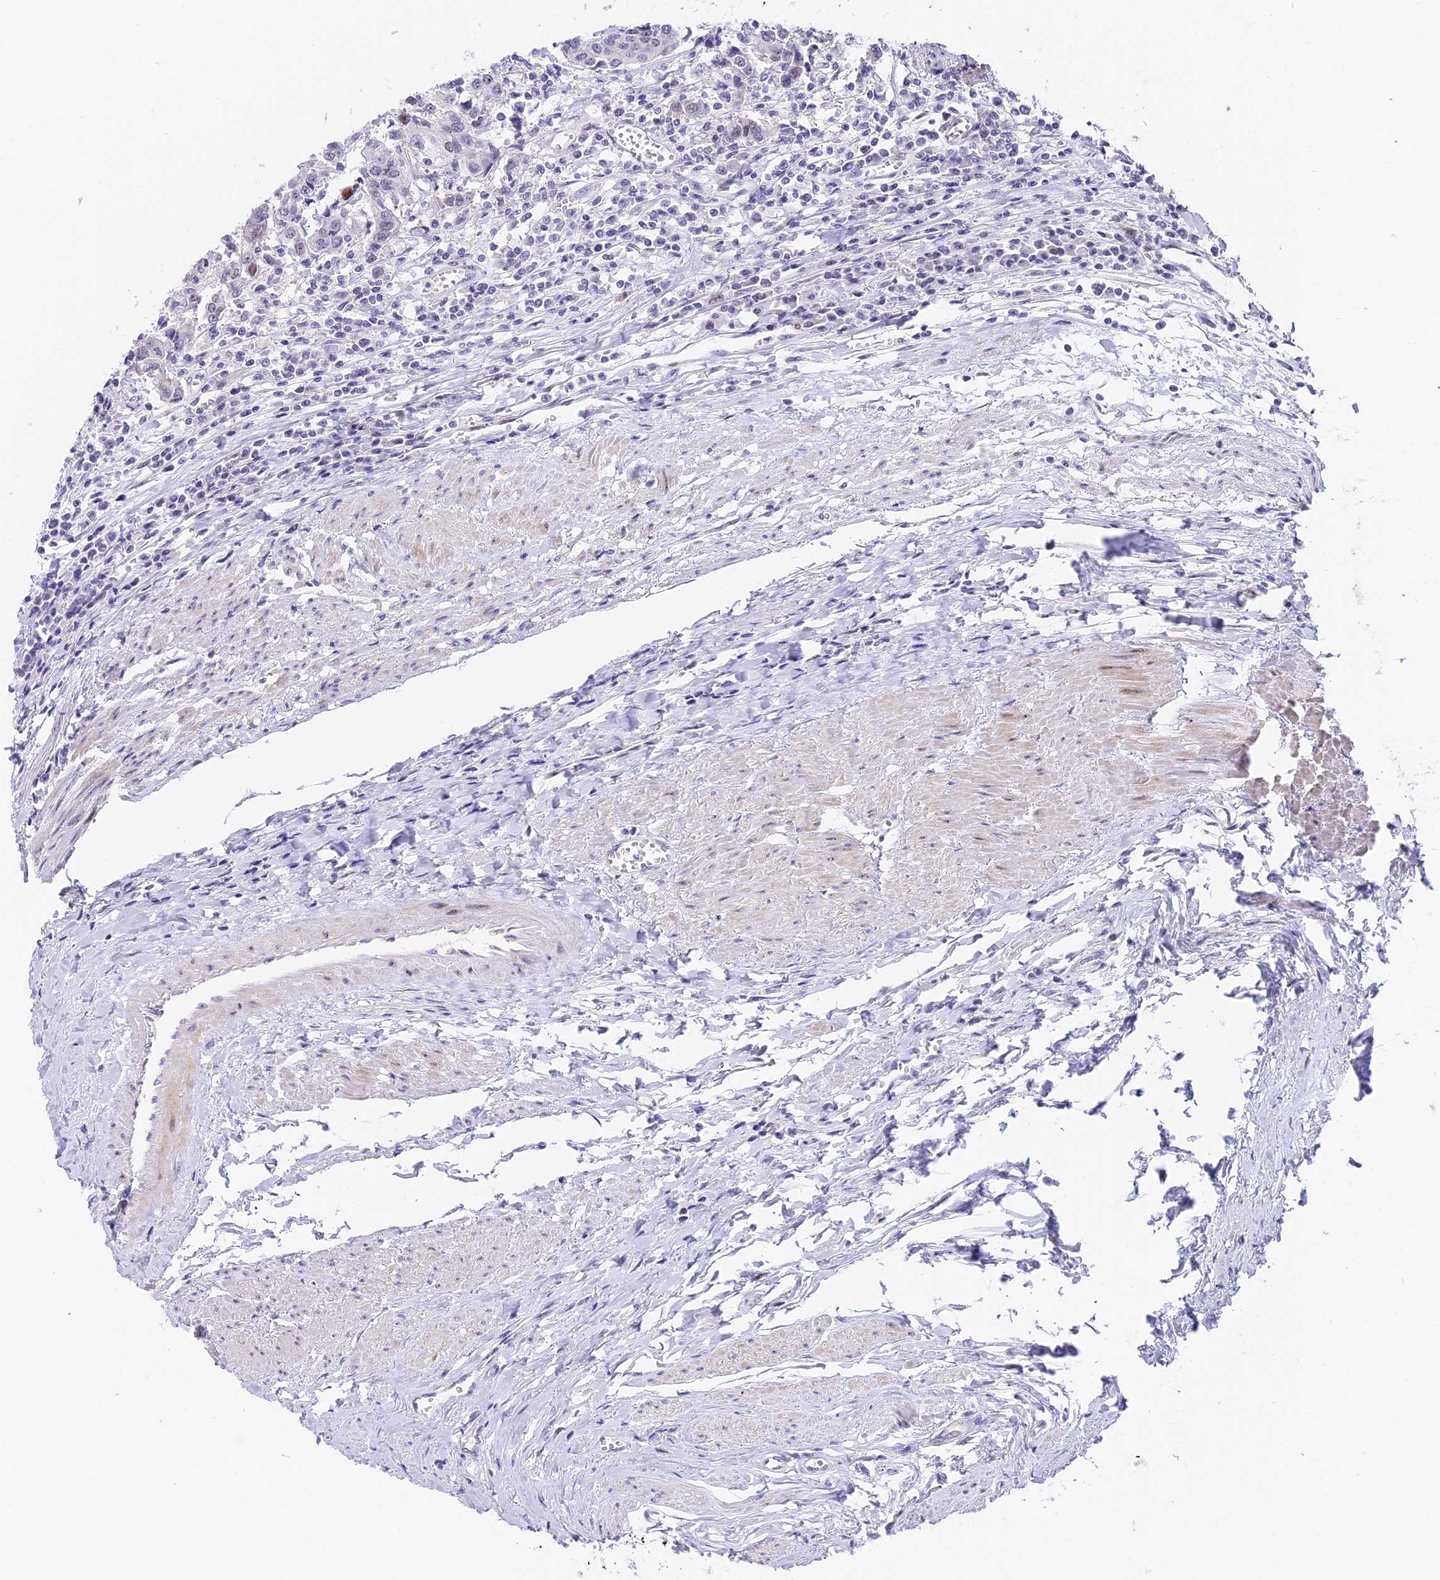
{"staining": {"intensity": "negative", "quantity": "none", "location": "none"}, "tissue": "urothelial cancer", "cell_type": "Tumor cells", "image_type": "cancer", "snomed": [{"axis": "morphology", "description": "Urothelial carcinoma, High grade"}, {"axis": "topography", "description": "Urinary bladder"}], "caption": "Tumor cells are negative for protein expression in human urothelial cancer.", "gene": "MIDN", "patient": {"sex": "female", "age": 85}}